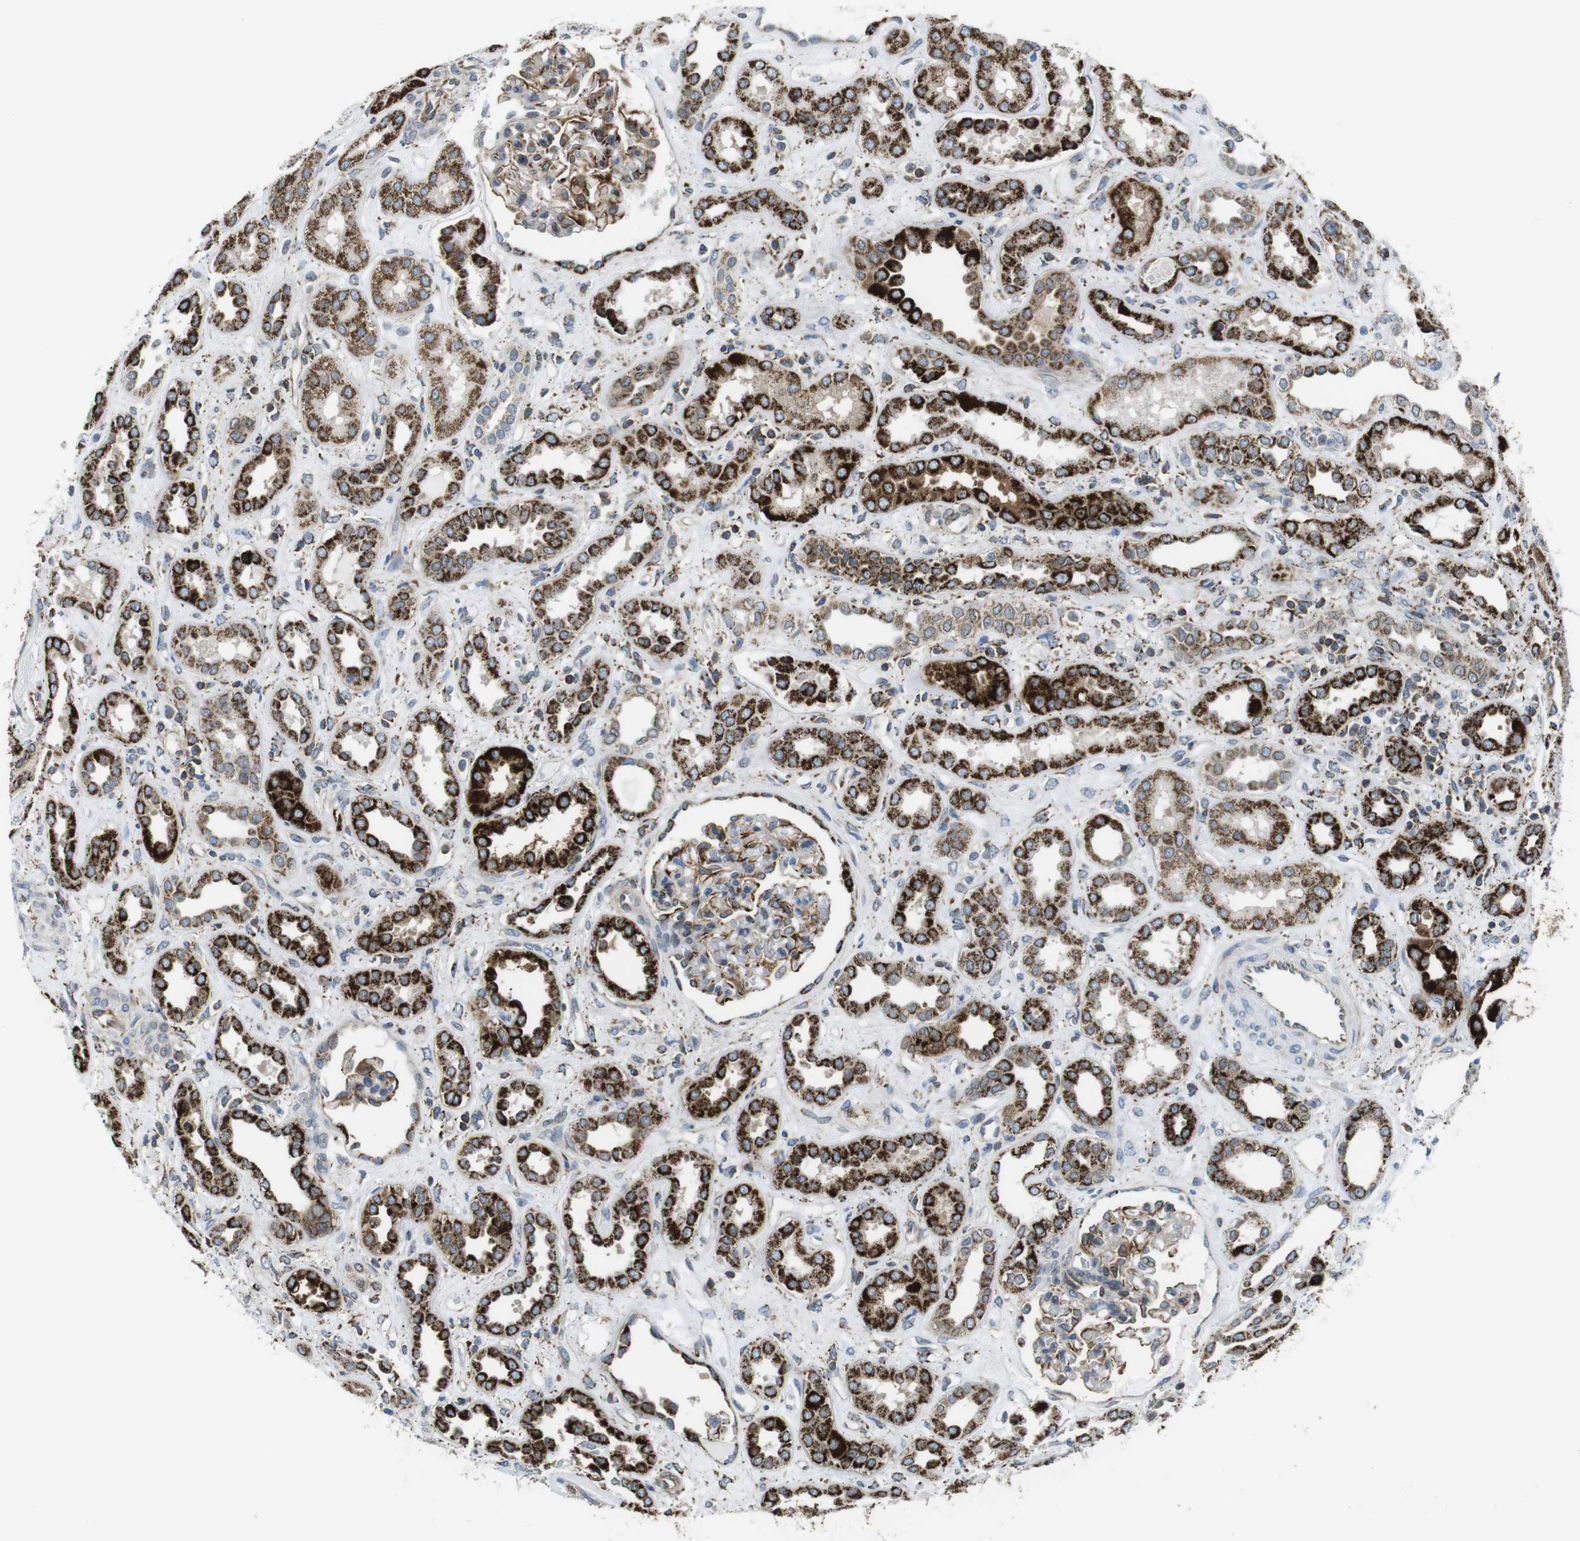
{"staining": {"intensity": "moderate", "quantity": "25%-75%", "location": "cytoplasmic/membranous"}, "tissue": "kidney", "cell_type": "Cells in glomeruli", "image_type": "normal", "snomed": [{"axis": "morphology", "description": "Normal tissue, NOS"}, {"axis": "topography", "description": "Kidney"}], "caption": "High-power microscopy captured an immunohistochemistry (IHC) micrograph of unremarkable kidney, revealing moderate cytoplasmic/membranous expression in about 25%-75% of cells in glomeruli. The protein is shown in brown color, while the nuclei are stained blue.", "gene": "KCNE3", "patient": {"sex": "male", "age": 59}}